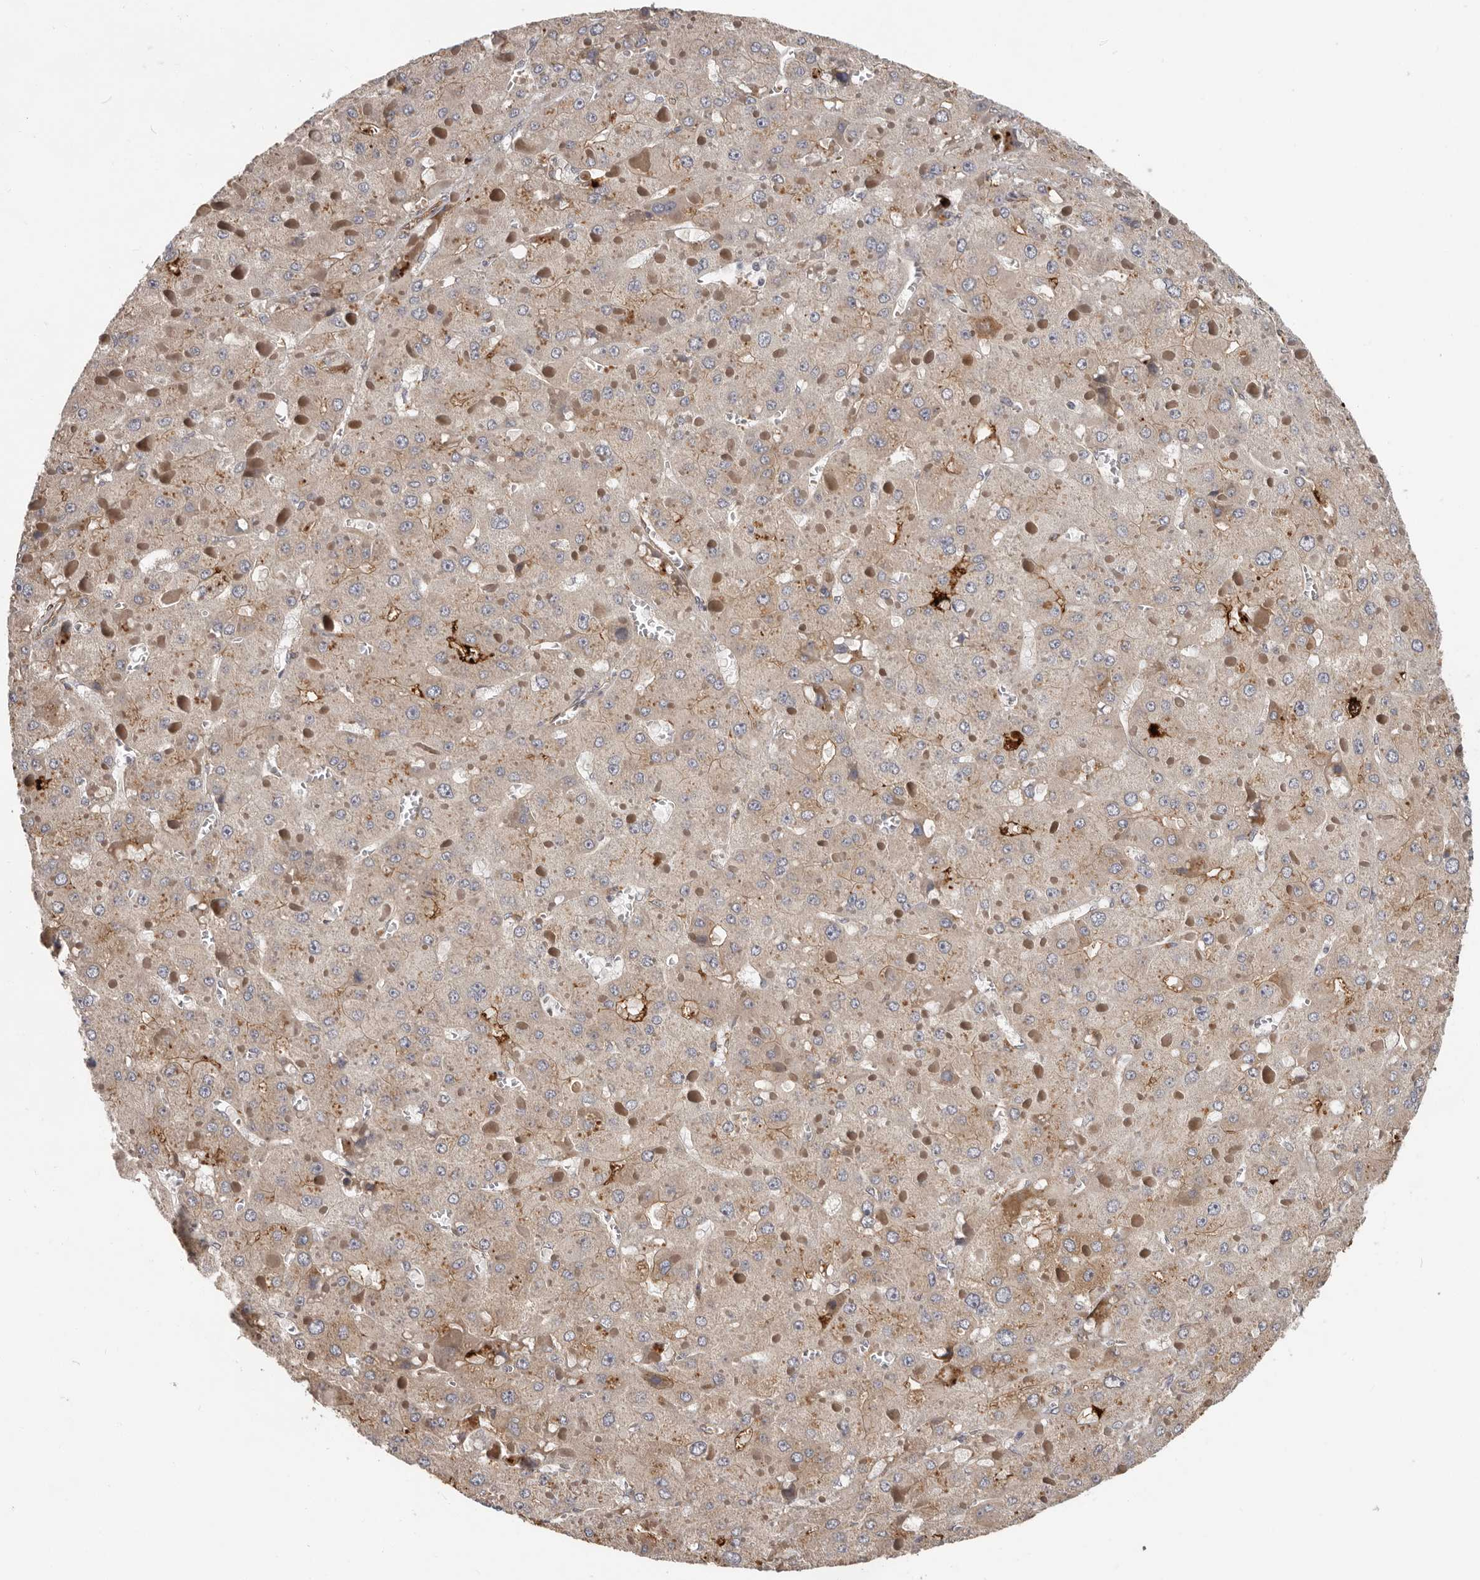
{"staining": {"intensity": "weak", "quantity": ">75%", "location": "cytoplasmic/membranous"}, "tissue": "liver cancer", "cell_type": "Tumor cells", "image_type": "cancer", "snomed": [{"axis": "morphology", "description": "Carcinoma, Hepatocellular, NOS"}, {"axis": "topography", "description": "Liver"}], "caption": "DAB (3,3'-diaminobenzidine) immunohistochemical staining of human liver cancer demonstrates weak cytoplasmic/membranous protein positivity in approximately >75% of tumor cells.", "gene": "MTF1", "patient": {"sex": "female", "age": 73}}